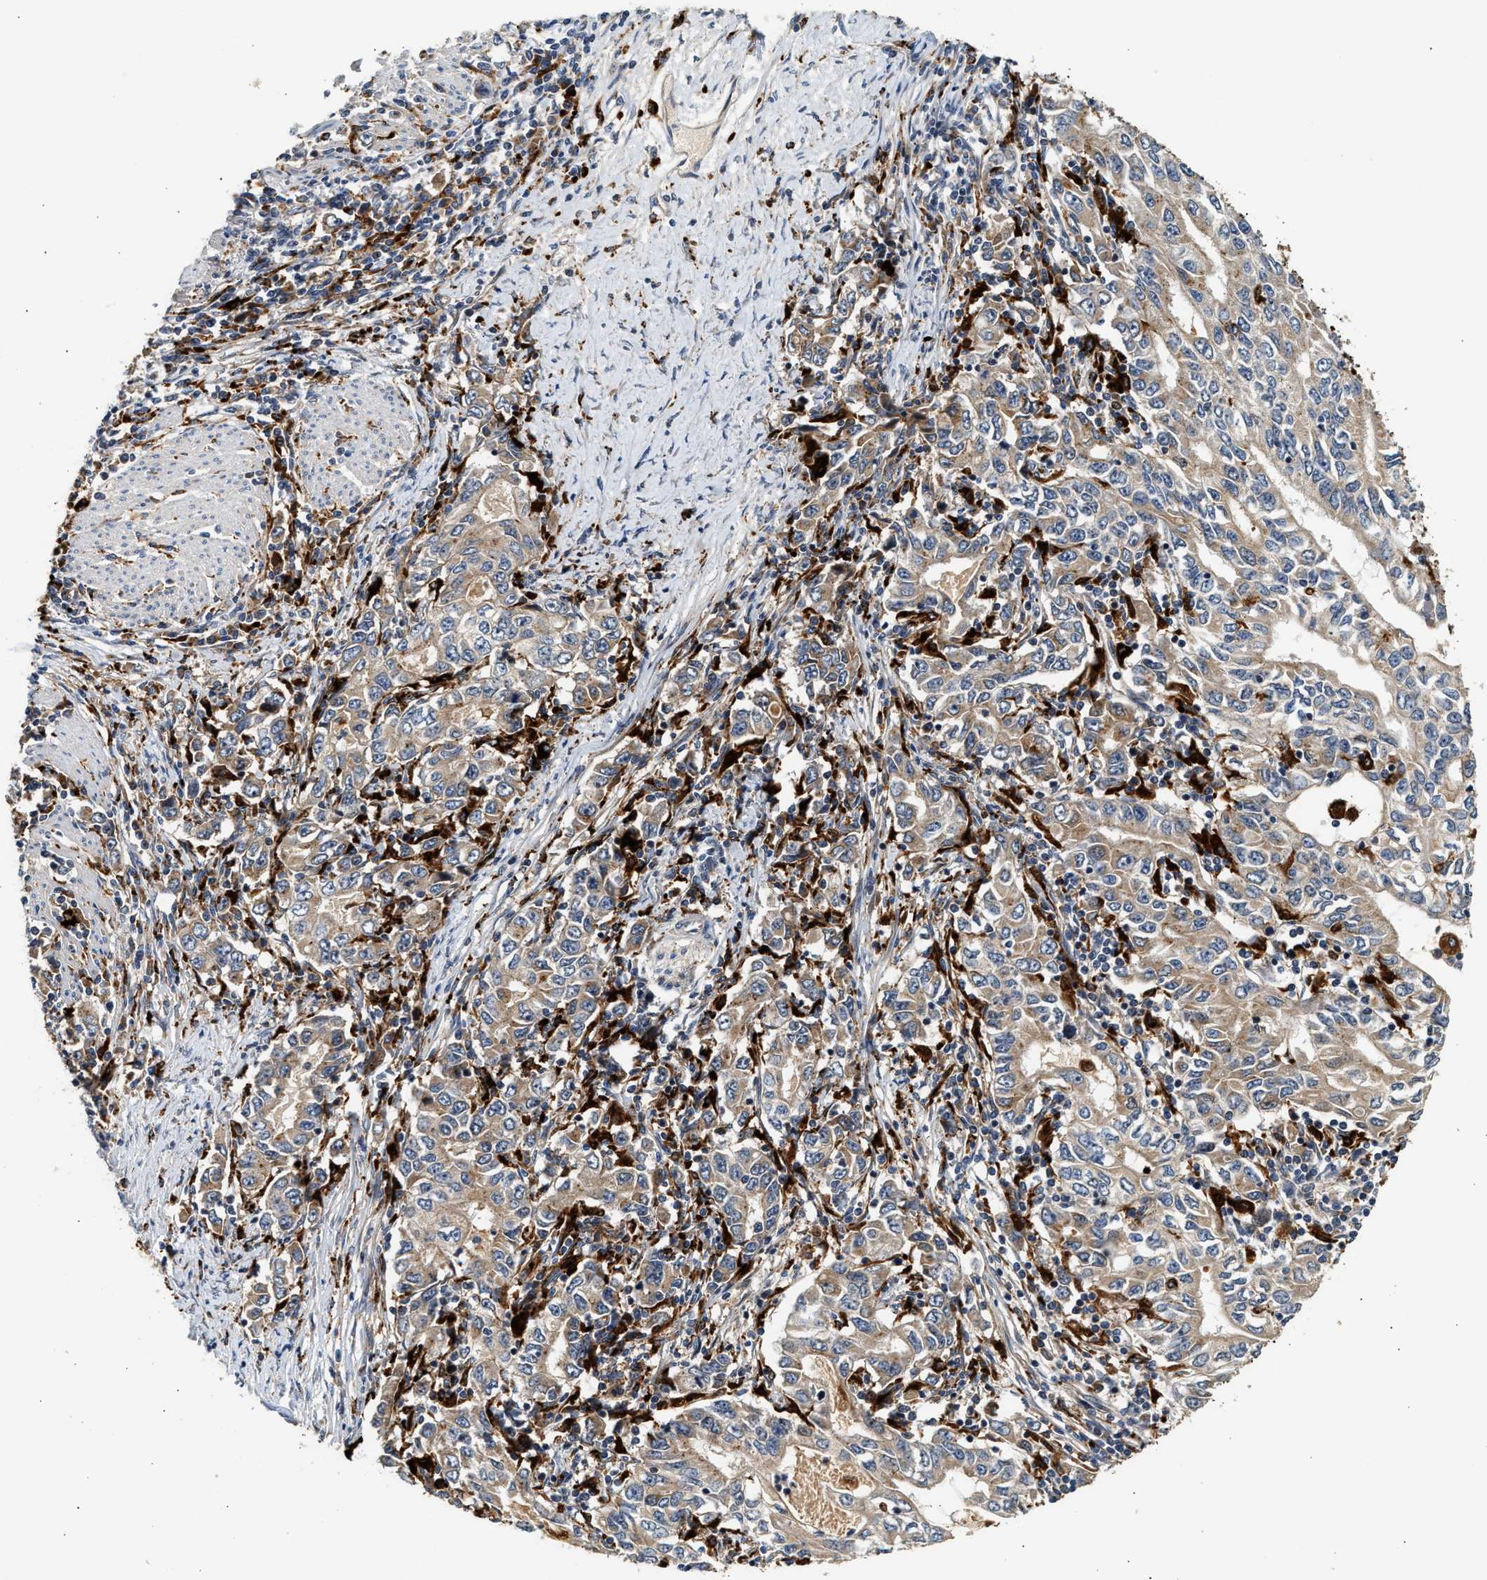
{"staining": {"intensity": "weak", "quantity": ">75%", "location": "cytoplasmic/membranous"}, "tissue": "stomach cancer", "cell_type": "Tumor cells", "image_type": "cancer", "snomed": [{"axis": "morphology", "description": "Adenocarcinoma, NOS"}, {"axis": "topography", "description": "Stomach, lower"}], "caption": "Stomach cancer (adenocarcinoma) stained with a brown dye demonstrates weak cytoplasmic/membranous positive staining in about >75% of tumor cells.", "gene": "PLD3", "patient": {"sex": "female", "age": 72}}